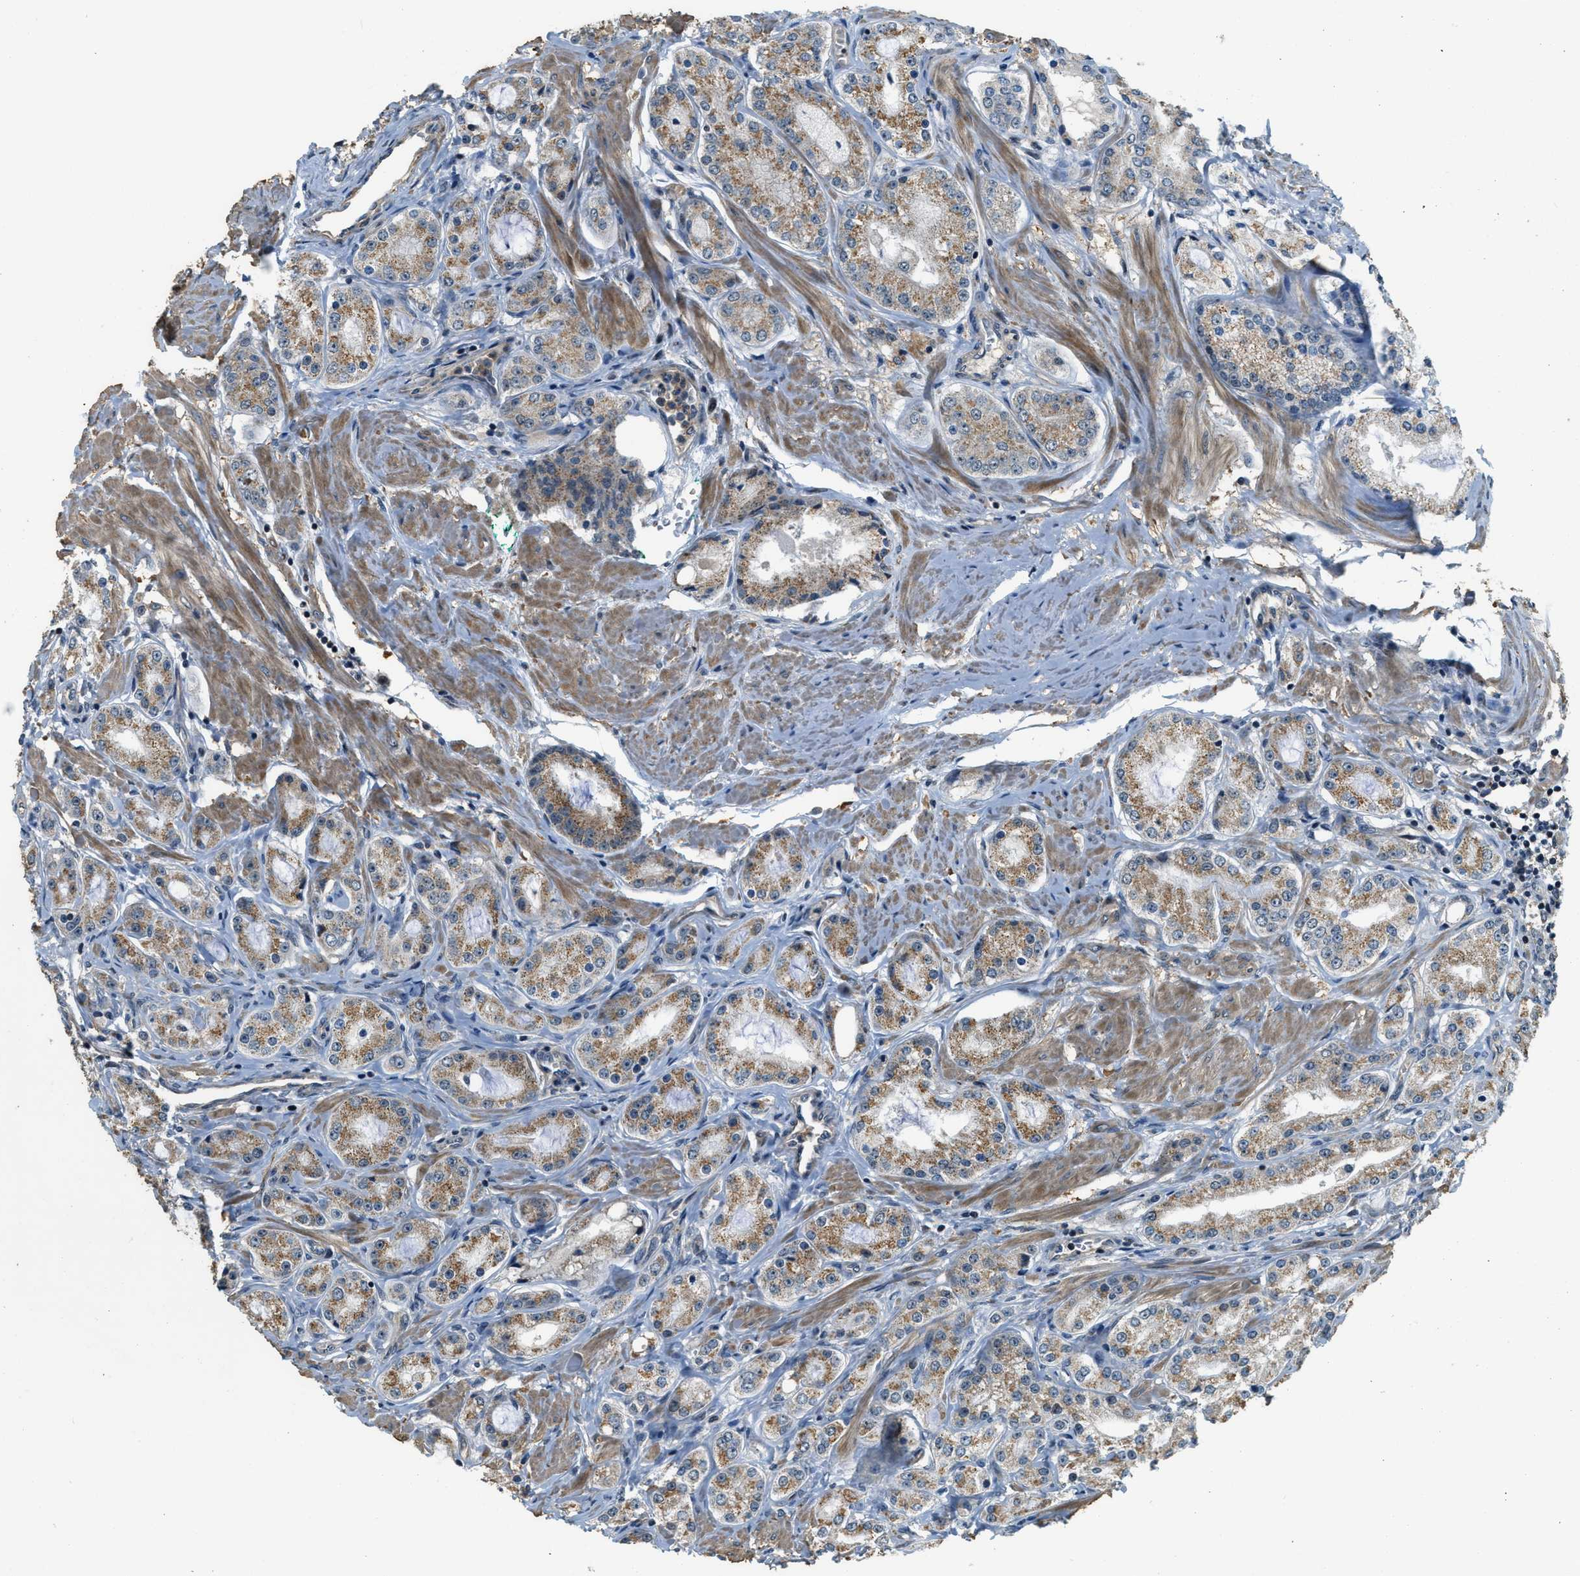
{"staining": {"intensity": "moderate", "quantity": ">75%", "location": "cytoplasmic/membranous"}, "tissue": "prostate cancer", "cell_type": "Tumor cells", "image_type": "cancer", "snomed": [{"axis": "morphology", "description": "Adenocarcinoma, Low grade"}, {"axis": "topography", "description": "Prostate"}], "caption": "Protein staining reveals moderate cytoplasmic/membranous expression in about >75% of tumor cells in prostate cancer (adenocarcinoma (low-grade)).", "gene": "MED21", "patient": {"sex": "male", "age": 63}}